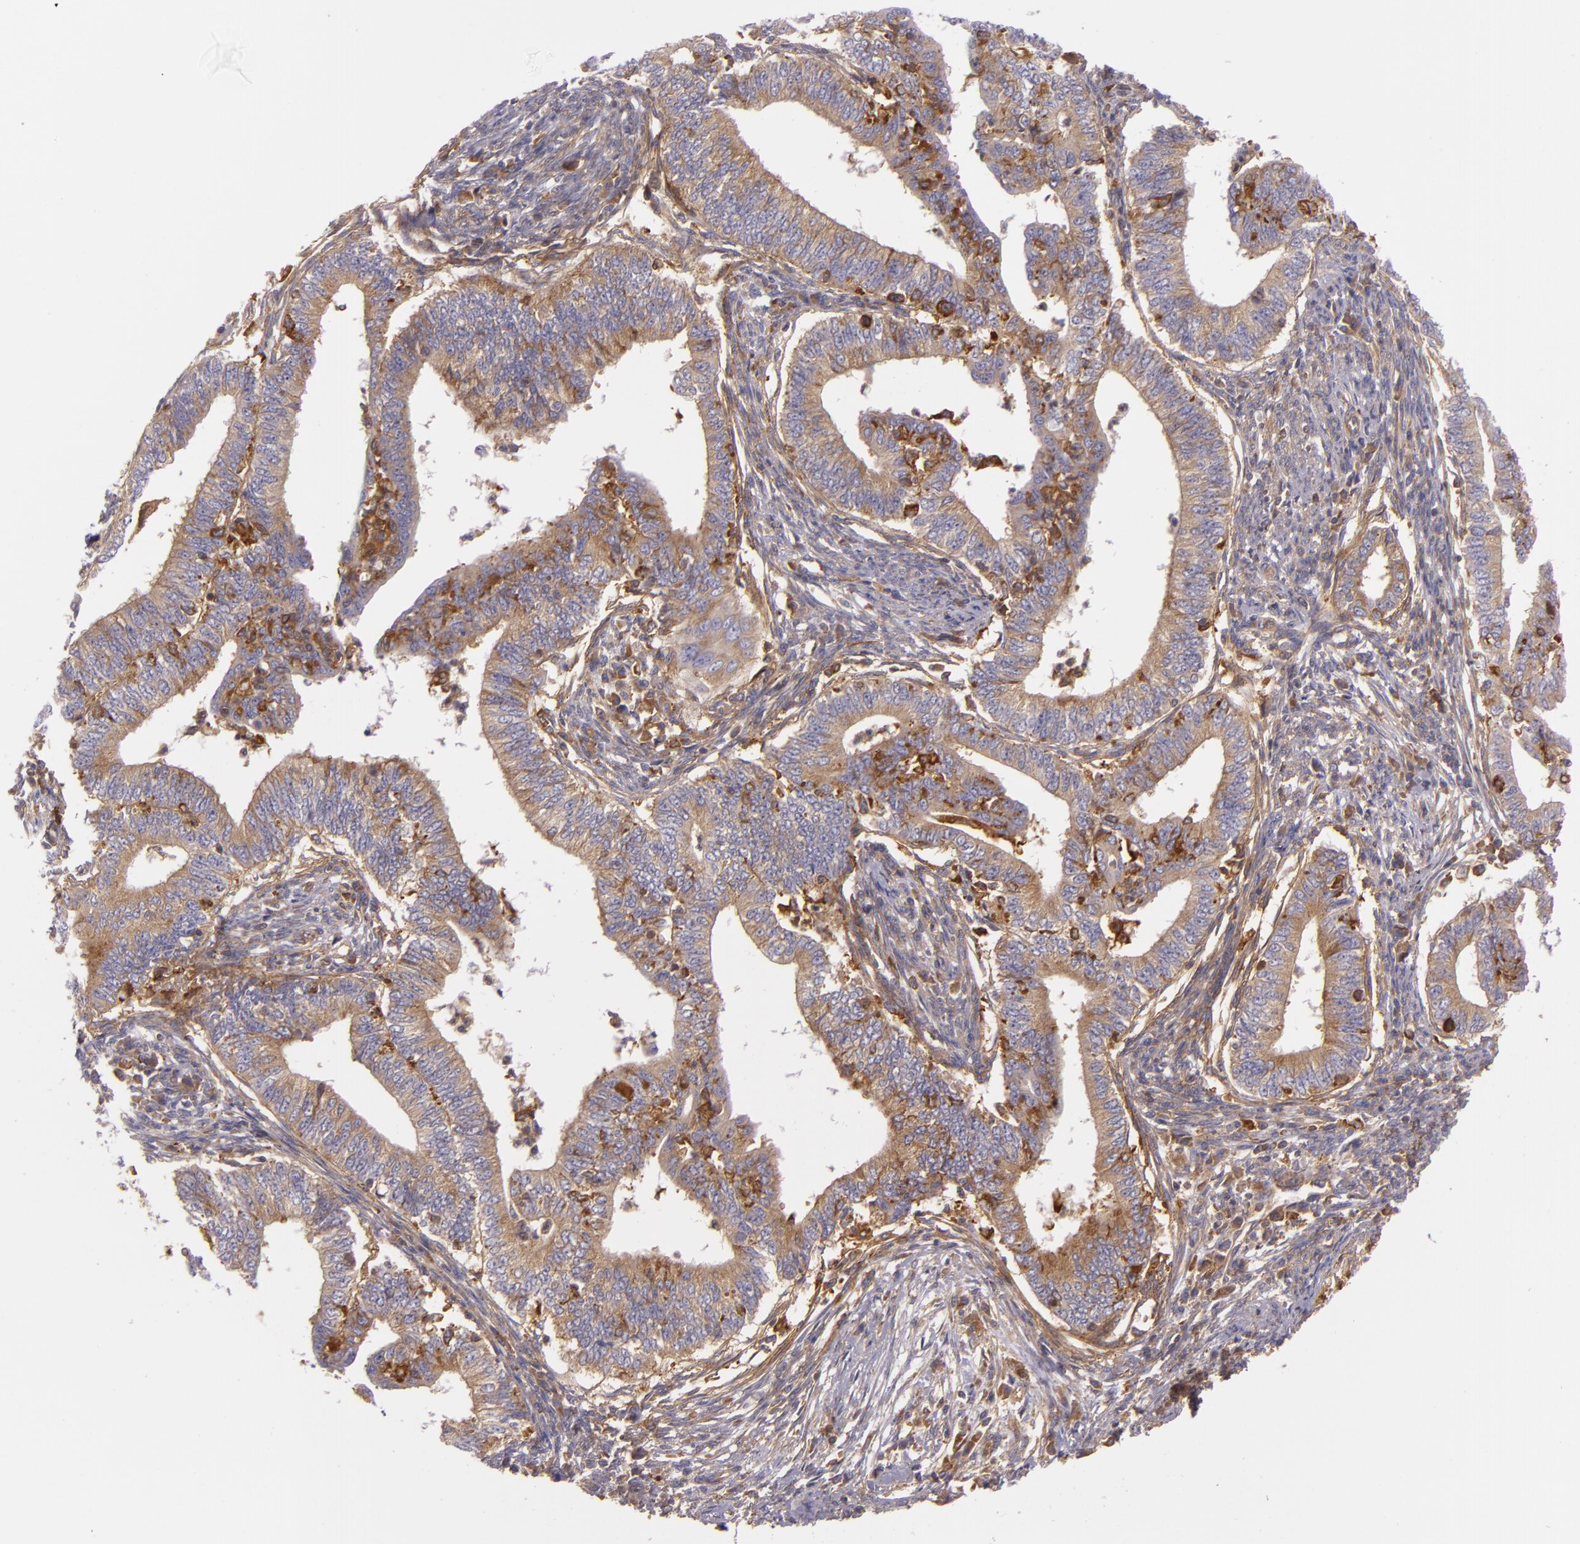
{"staining": {"intensity": "weak", "quantity": ">75%", "location": "cytoplasmic/membranous"}, "tissue": "endometrial cancer", "cell_type": "Tumor cells", "image_type": "cancer", "snomed": [{"axis": "morphology", "description": "Adenocarcinoma, NOS"}, {"axis": "topography", "description": "Endometrium"}], "caption": "Weak cytoplasmic/membranous protein positivity is seen in about >75% of tumor cells in endometrial cancer (adenocarcinoma).", "gene": "TLN1", "patient": {"sex": "female", "age": 66}}